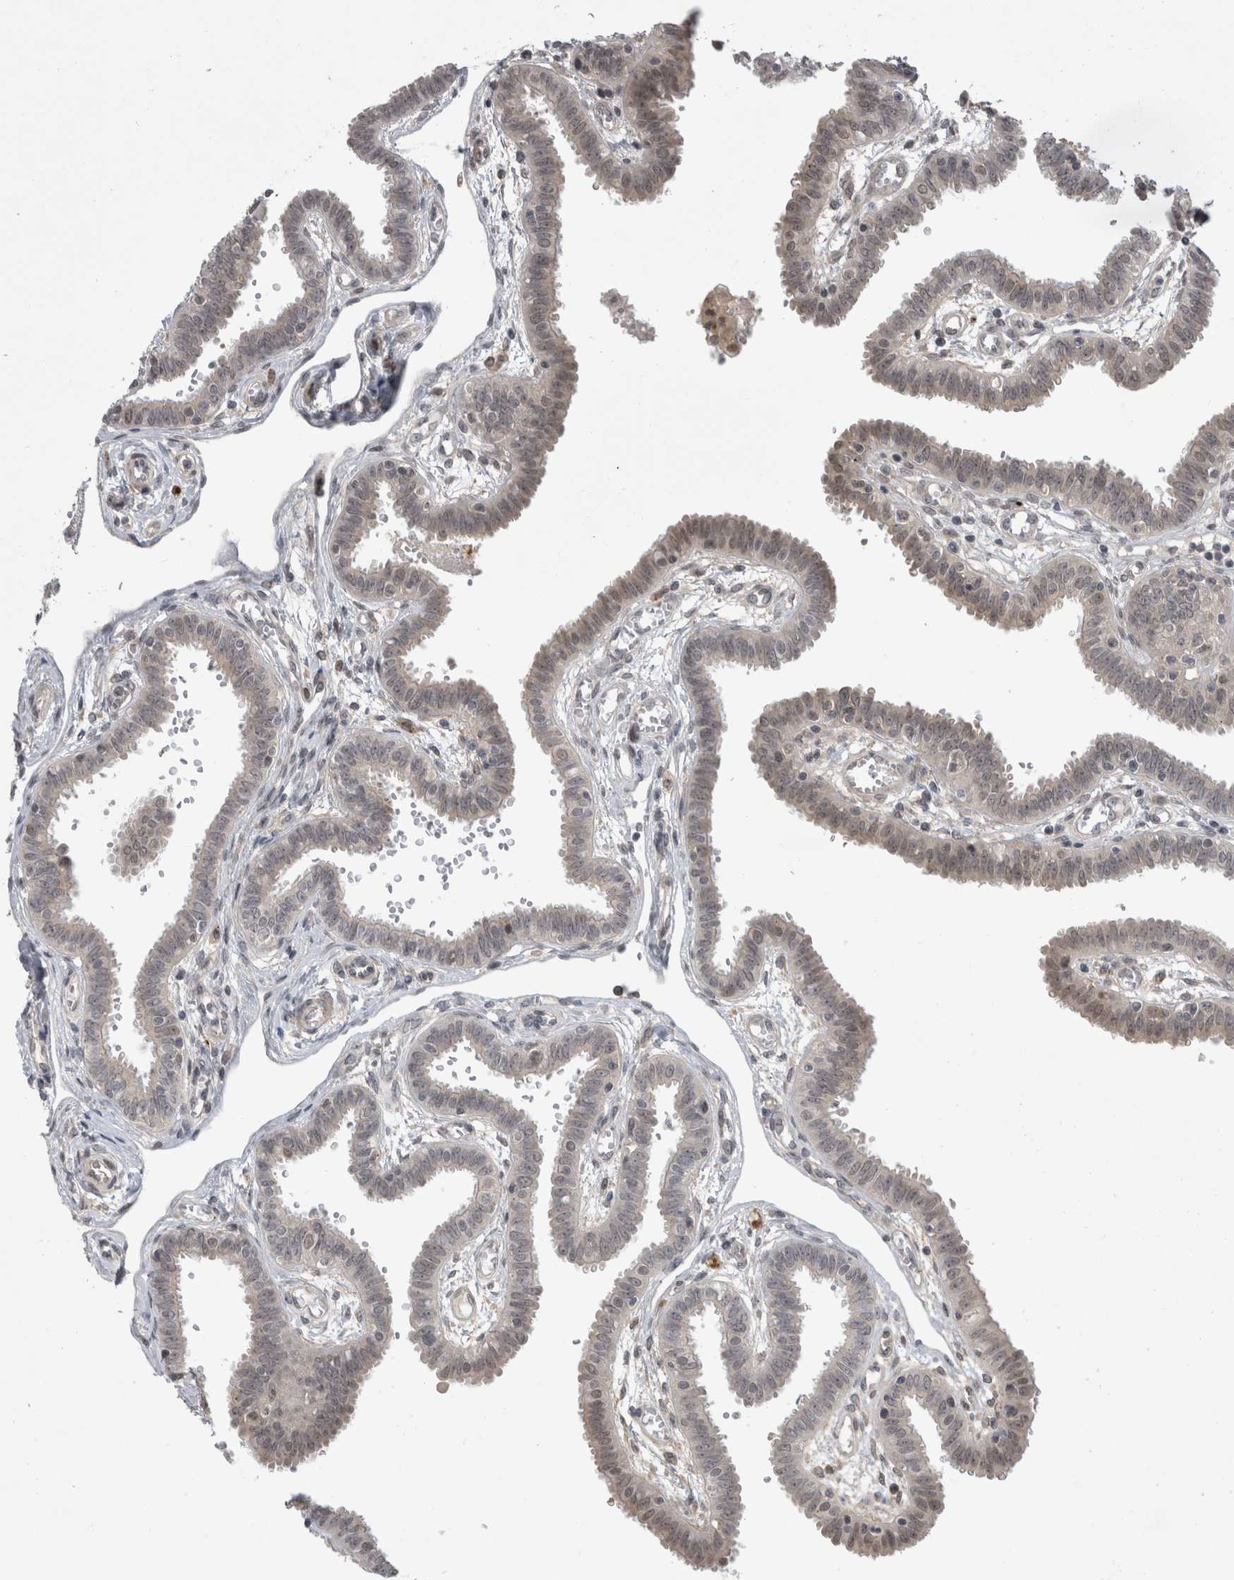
{"staining": {"intensity": "weak", "quantity": "25%-75%", "location": "cytoplasmic/membranous"}, "tissue": "fallopian tube", "cell_type": "Glandular cells", "image_type": "normal", "snomed": [{"axis": "morphology", "description": "Normal tissue, NOS"}, {"axis": "topography", "description": "Fallopian tube"}], "caption": "Brown immunohistochemical staining in benign fallopian tube displays weak cytoplasmic/membranous positivity in approximately 25%-75% of glandular cells.", "gene": "MTBP", "patient": {"sex": "female", "age": 32}}